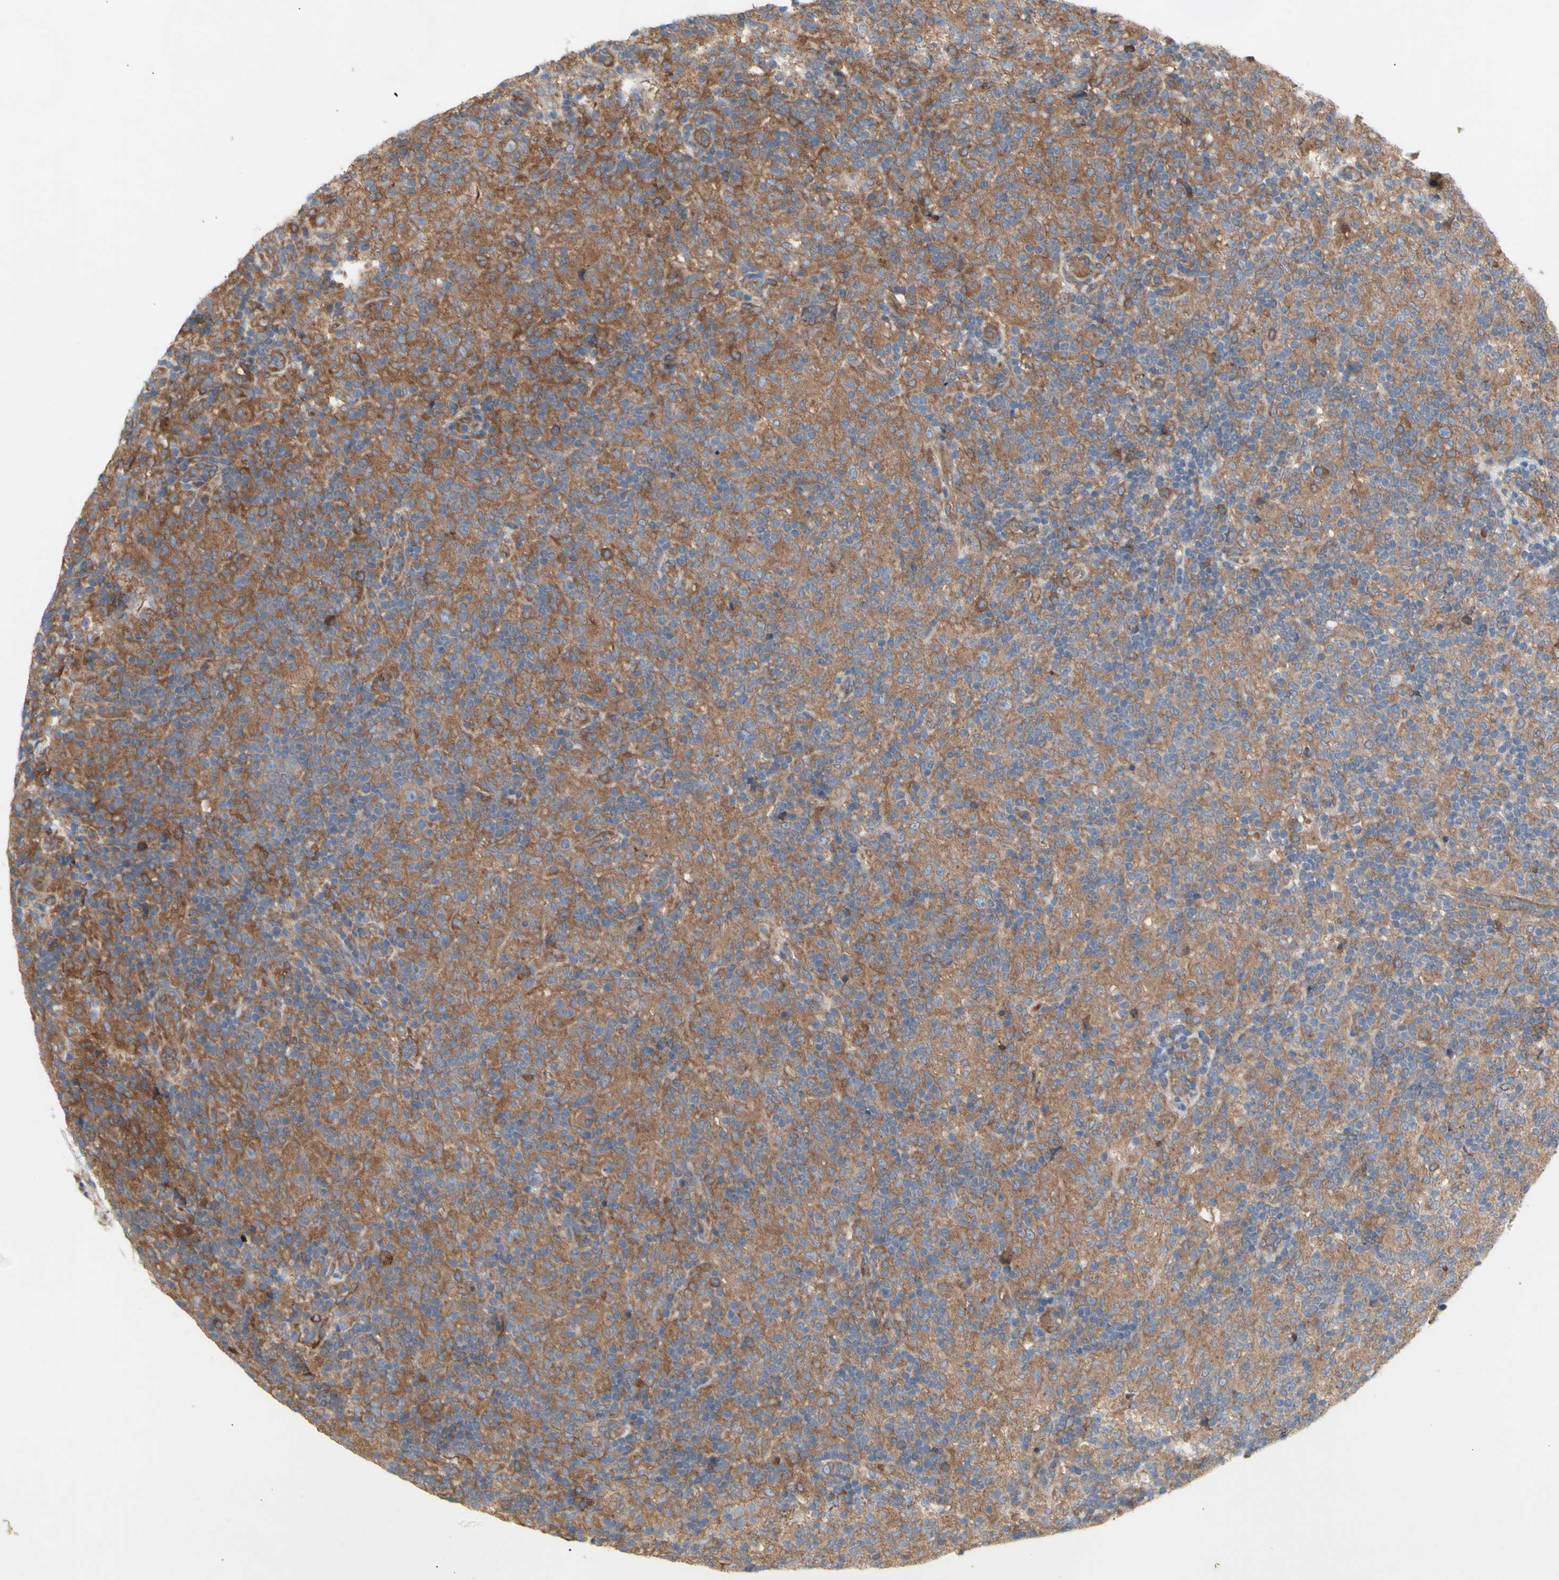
{"staining": {"intensity": "moderate", "quantity": "25%-75%", "location": "cytoplasmic/membranous"}, "tissue": "lymphoma", "cell_type": "Tumor cells", "image_type": "cancer", "snomed": [{"axis": "morphology", "description": "Hodgkin's disease, NOS"}, {"axis": "topography", "description": "Lymph node"}], "caption": "Lymphoma stained with a protein marker displays moderate staining in tumor cells.", "gene": "KLC1", "patient": {"sex": "male", "age": 70}}